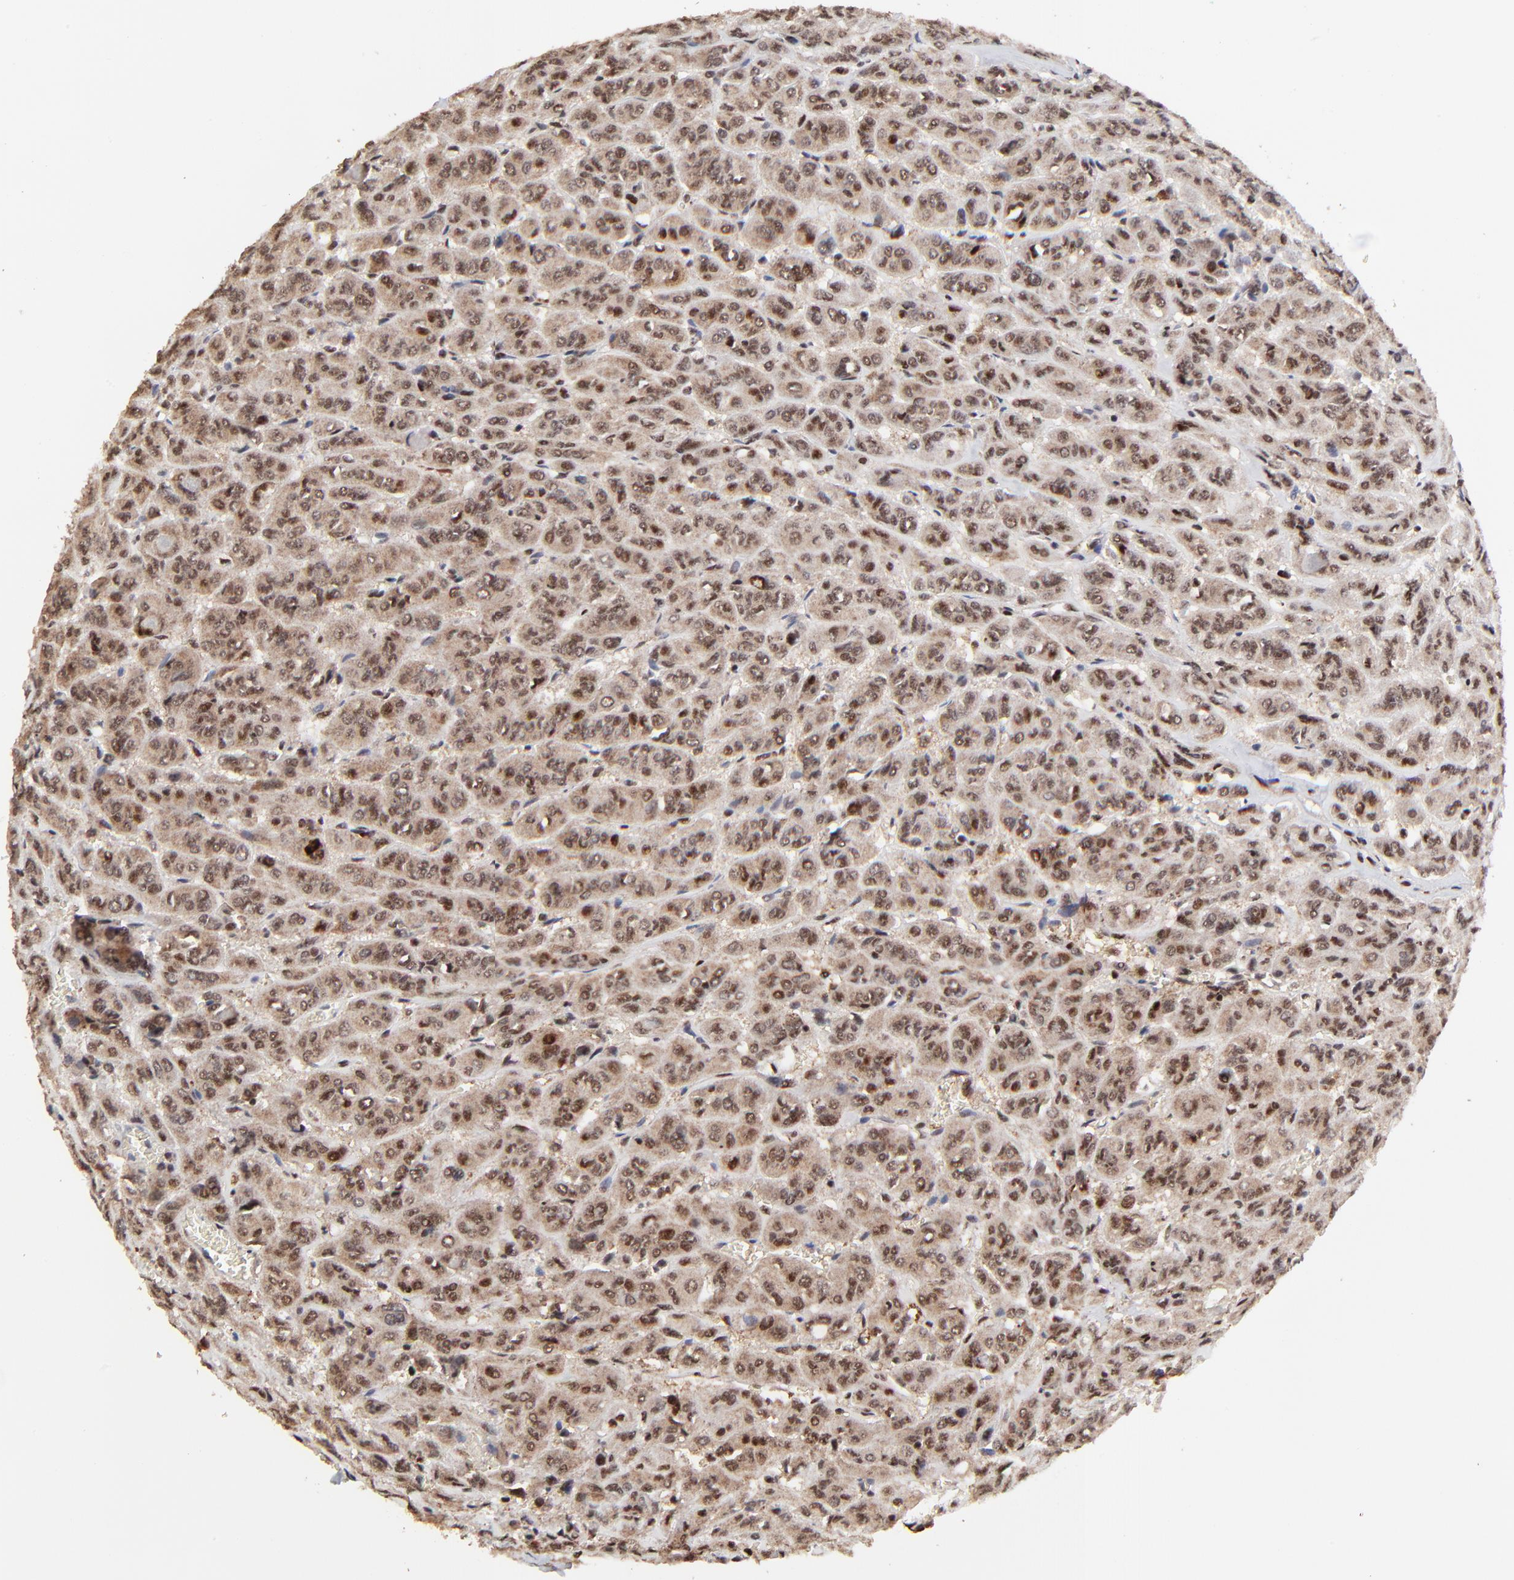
{"staining": {"intensity": "moderate", "quantity": ">75%", "location": "nuclear"}, "tissue": "thyroid cancer", "cell_type": "Tumor cells", "image_type": "cancer", "snomed": [{"axis": "morphology", "description": "Follicular adenoma carcinoma, NOS"}, {"axis": "topography", "description": "Thyroid gland"}], "caption": "IHC micrograph of neoplastic tissue: thyroid follicular adenoma carcinoma stained using immunohistochemistry (IHC) demonstrates medium levels of moderate protein expression localized specifically in the nuclear of tumor cells, appearing as a nuclear brown color.", "gene": "RBM22", "patient": {"sex": "female", "age": 71}}